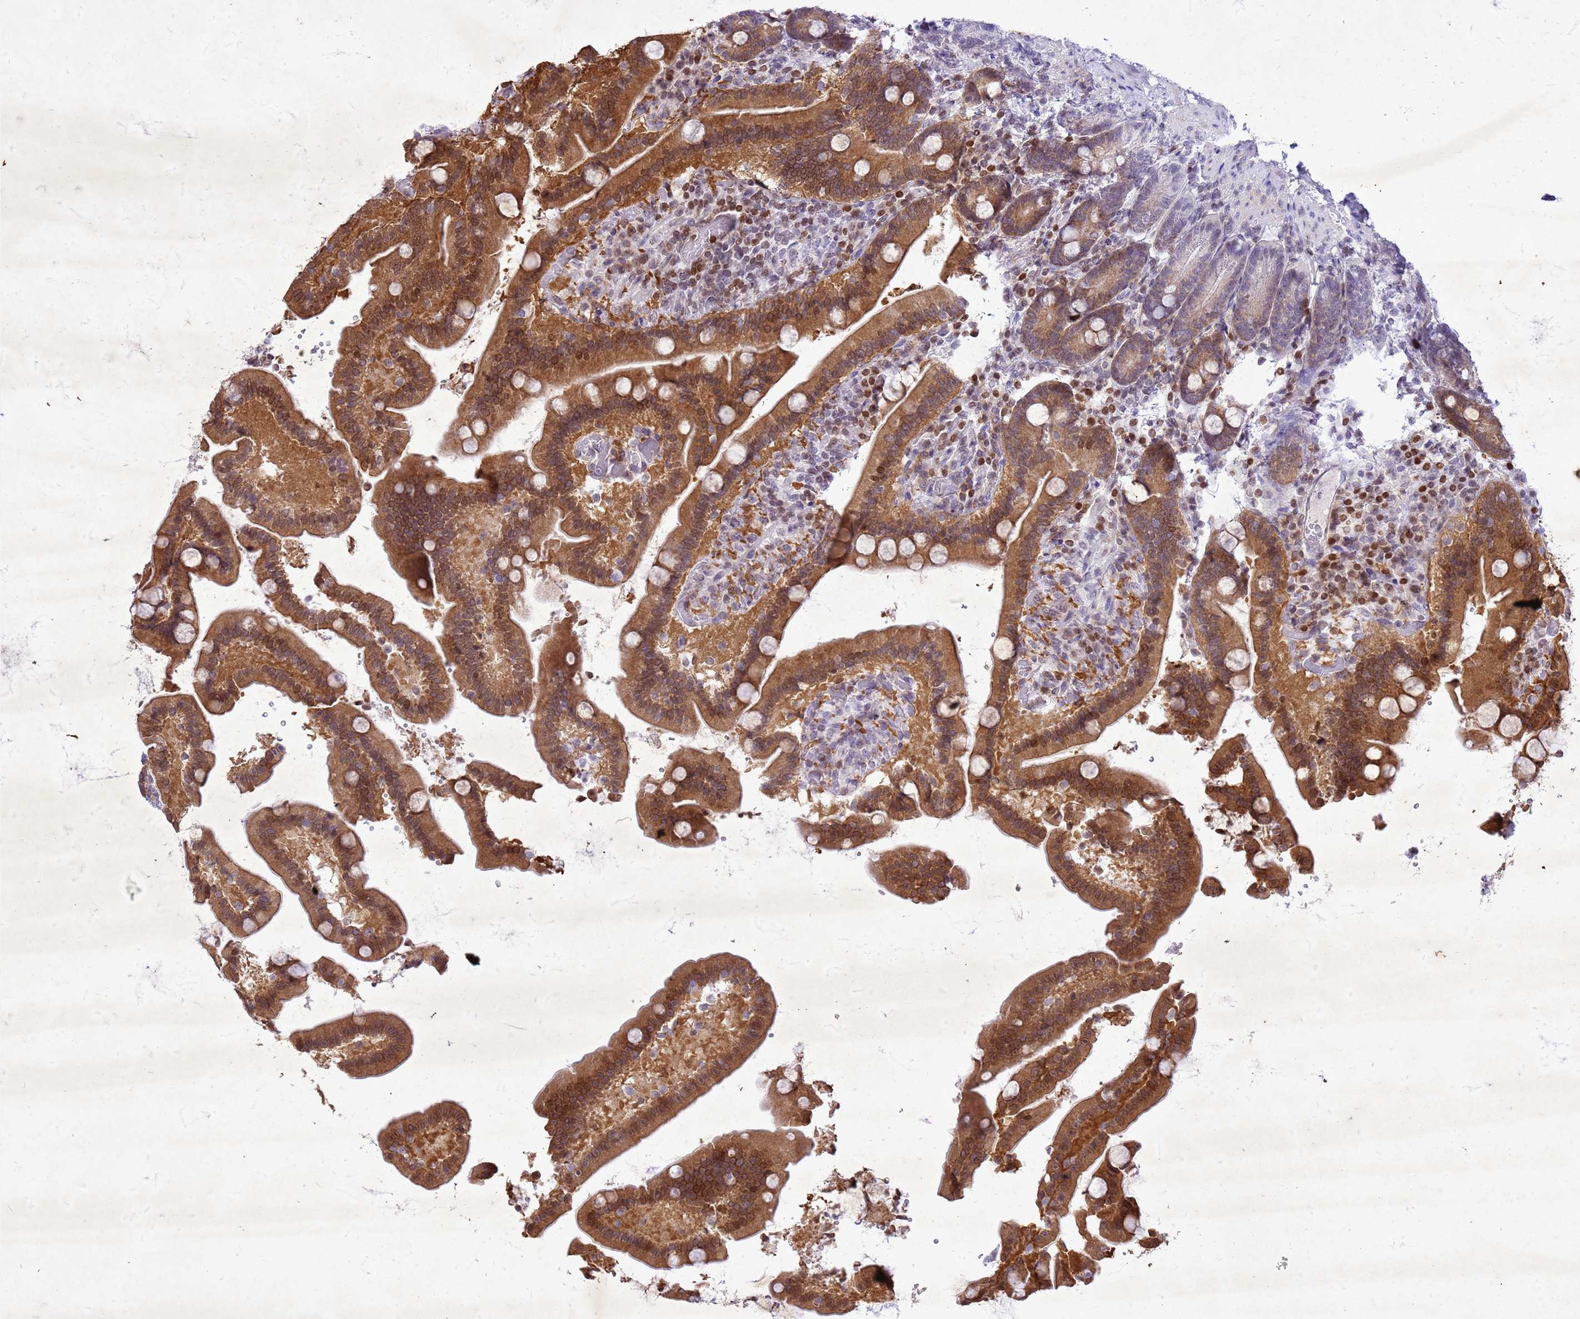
{"staining": {"intensity": "moderate", "quantity": ">75%", "location": "cytoplasmic/membranous,nuclear"}, "tissue": "duodenum", "cell_type": "Glandular cells", "image_type": "normal", "snomed": [{"axis": "morphology", "description": "Normal tissue, NOS"}, {"axis": "topography", "description": "Duodenum"}], "caption": "IHC (DAB (3,3'-diaminobenzidine)) staining of normal duodenum shows moderate cytoplasmic/membranous,nuclear protein expression in about >75% of glandular cells.", "gene": "COPS9", "patient": {"sex": "female", "age": 62}}